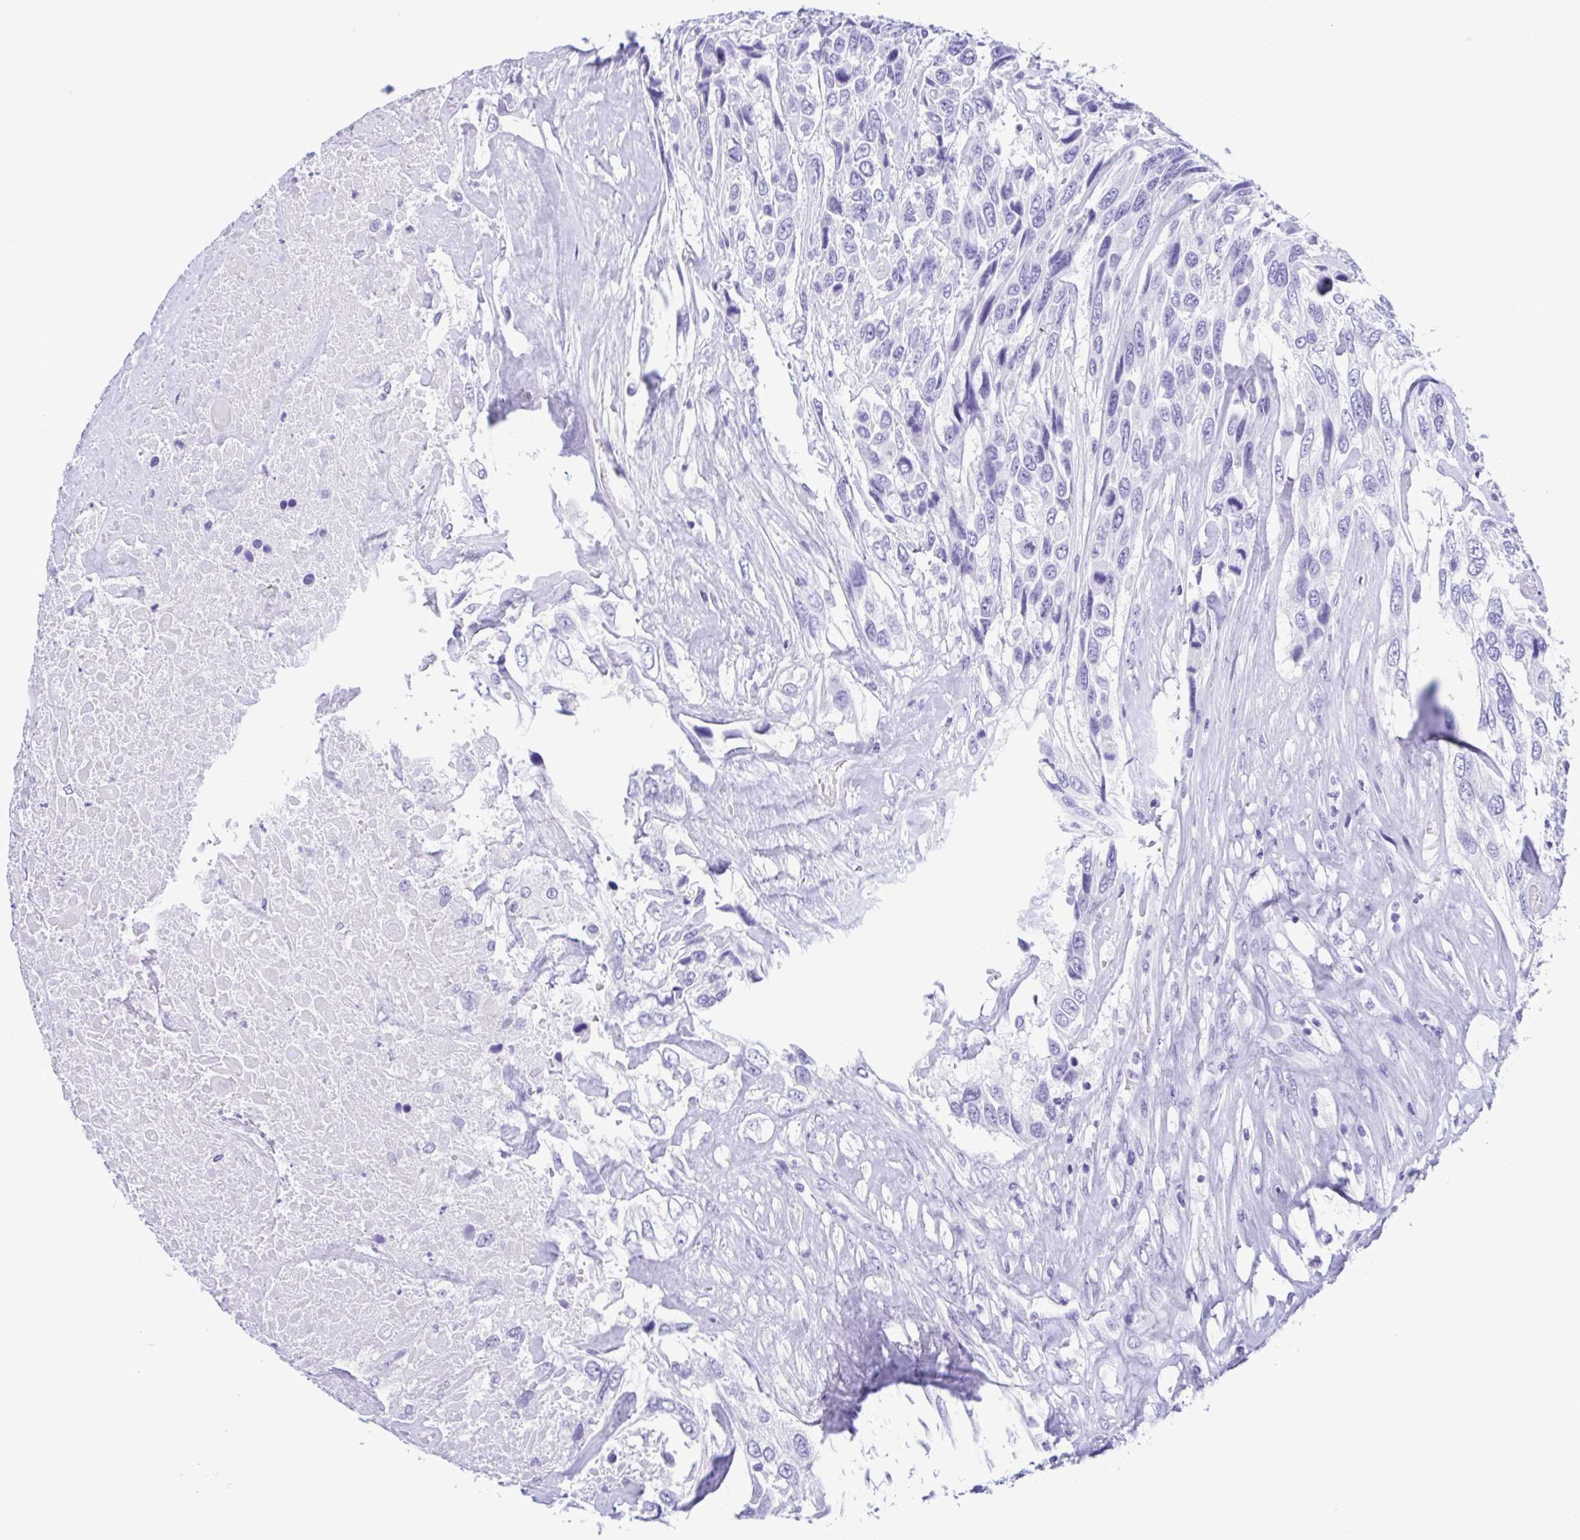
{"staining": {"intensity": "negative", "quantity": "none", "location": "none"}, "tissue": "urothelial cancer", "cell_type": "Tumor cells", "image_type": "cancer", "snomed": [{"axis": "morphology", "description": "Urothelial carcinoma, High grade"}, {"axis": "topography", "description": "Urinary bladder"}], "caption": "Immunohistochemistry photomicrograph of neoplastic tissue: high-grade urothelial carcinoma stained with DAB (3,3'-diaminobenzidine) demonstrates no significant protein staining in tumor cells. (Stains: DAB (3,3'-diaminobenzidine) immunohistochemistry with hematoxylin counter stain, Microscopy: brightfield microscopy at high magnification).", "gene": "TSPY2", "patient": {"sex": "female", "age": 70}}